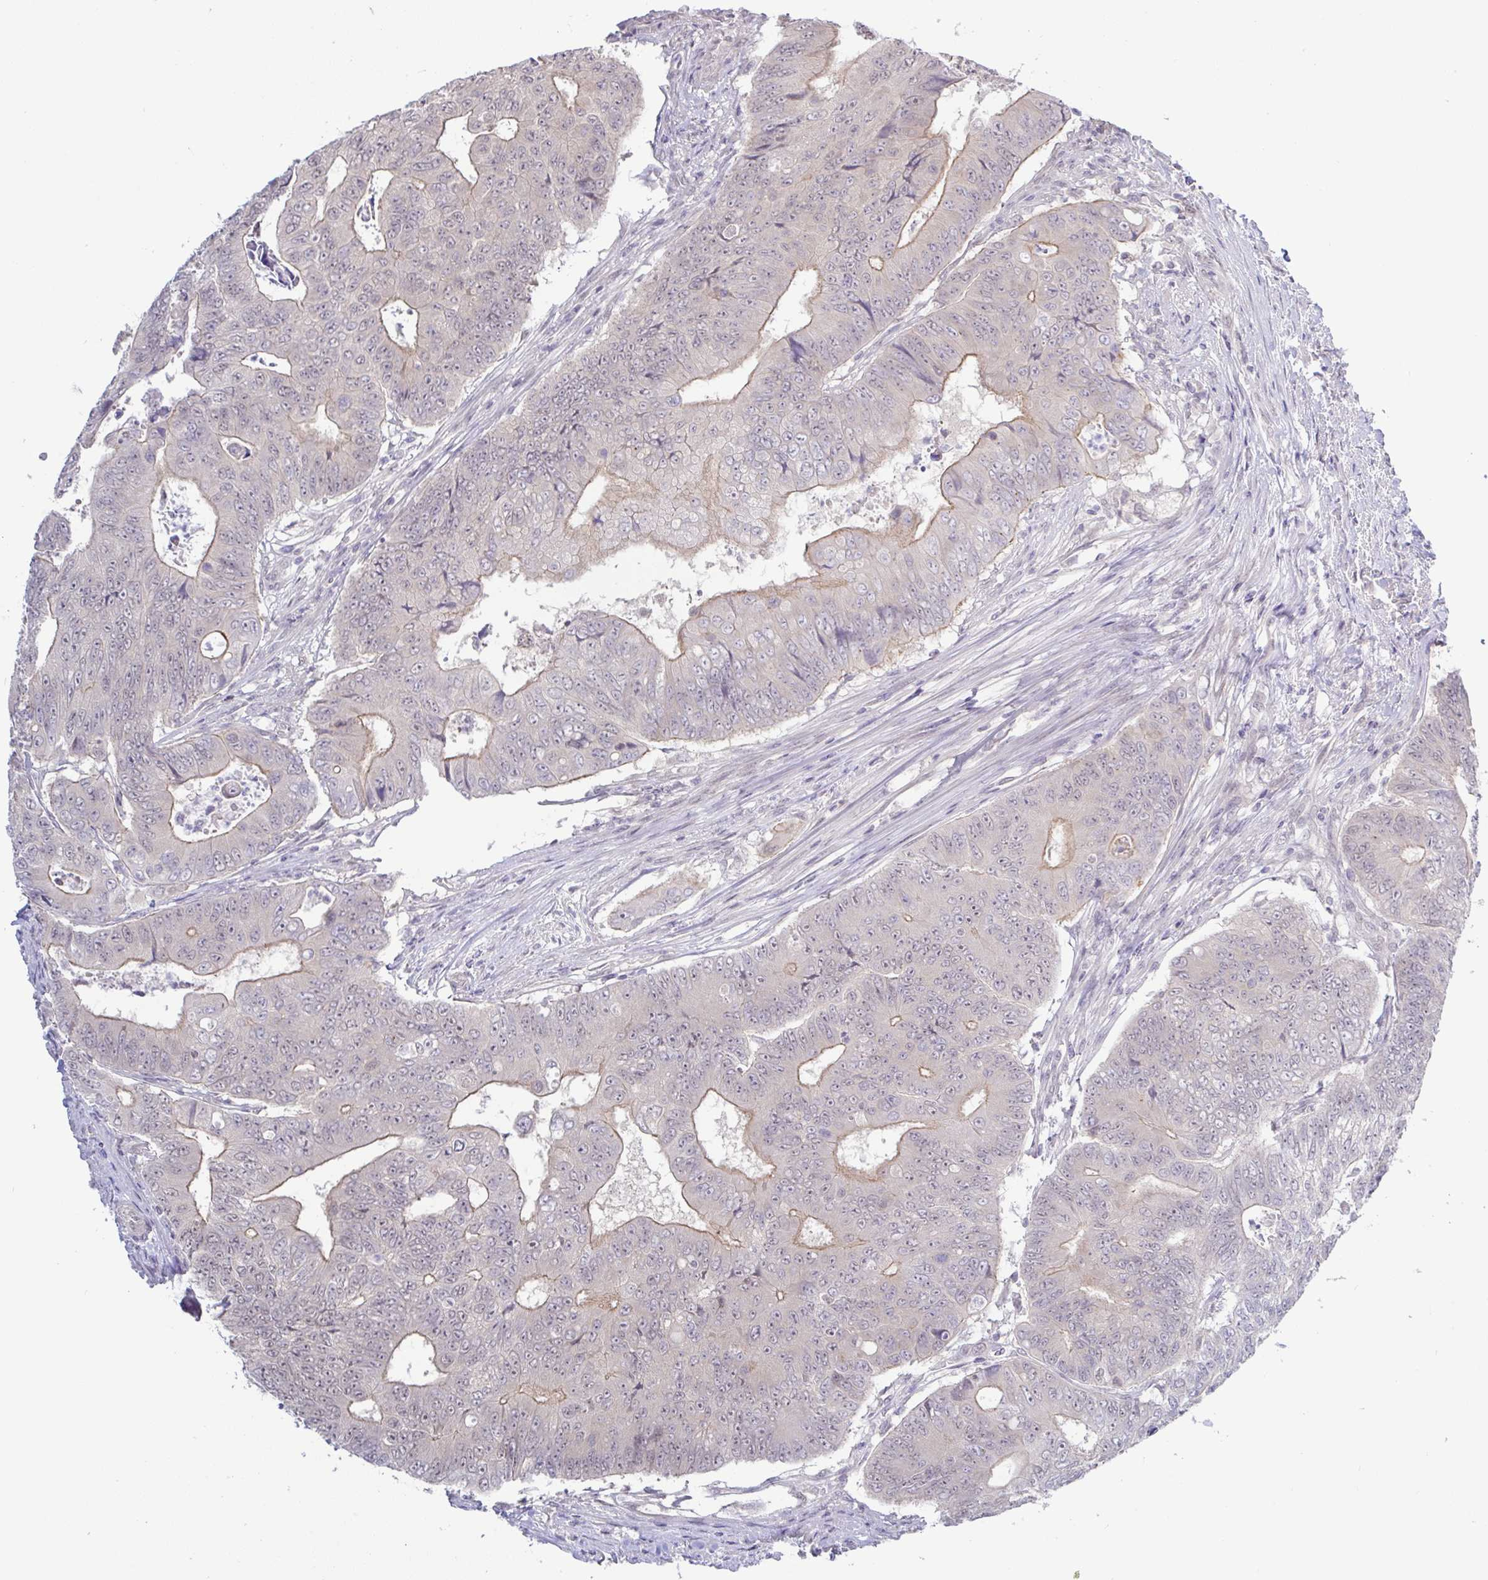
{"staining": {"intensity": "weak", "quantity": ">75%", "location": "cytoplasmic/membranous"}, "tissue": "colorectal cancer", "cell_type": "Tumor cells", "image_type": "cancer", "snomed": [{"axis": "morphology", "description": "Adenocarcinoma, NOS"}, {"axis": "topography", "description": "Colon"}], "caption": "Colorectal cancer (adenocarcinoma) stained for a protein displays weak cytoplasmic/membranous positivity in tumor cells.", "gene": "HYPK", "patient": {"sex": "female", "age": 48}}